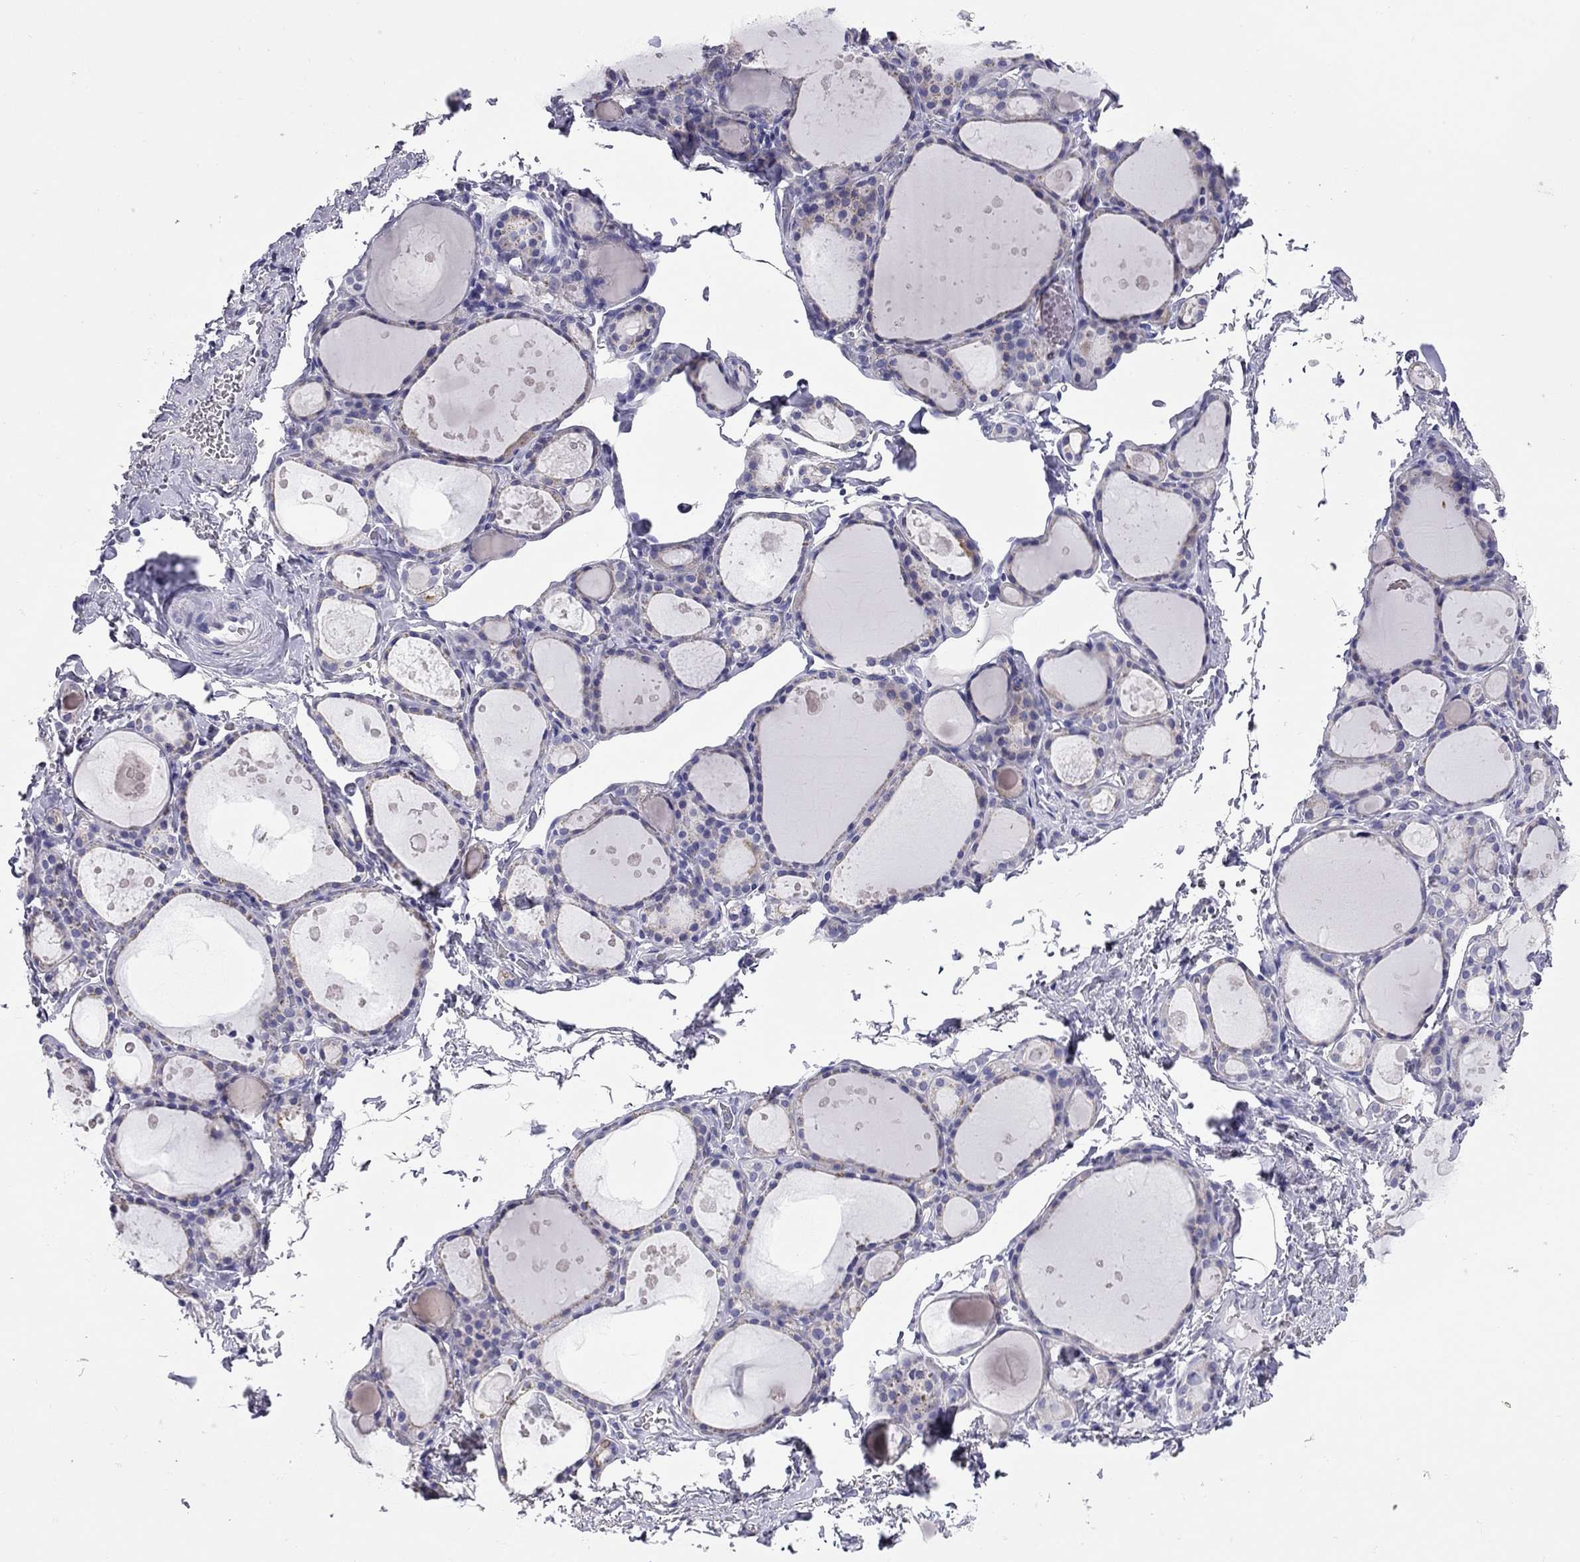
{"staining": {"intensity": "negative", "quantity": "none", "location": "none"}, "tissue": "thyroid gland", "cell_type": "Glandular cells", "image_type": "normal", "snomed": [{"axis": "morphology", "description": "Normal tissue, NOS"}, {"axis": "topography", "description": "Thyroid gland"}], "caption": "A high-resolution histopathology image shows immunohistochemistry (IHC) staining of unremarkable thyroid gland, which reveals no significant positivity in glandular cells. (Brightfield microscopy of DAB immunohistochemistry at high magnification).", "gene": "SLC46A2", "patient": {"sex": "male", "age": 68}}